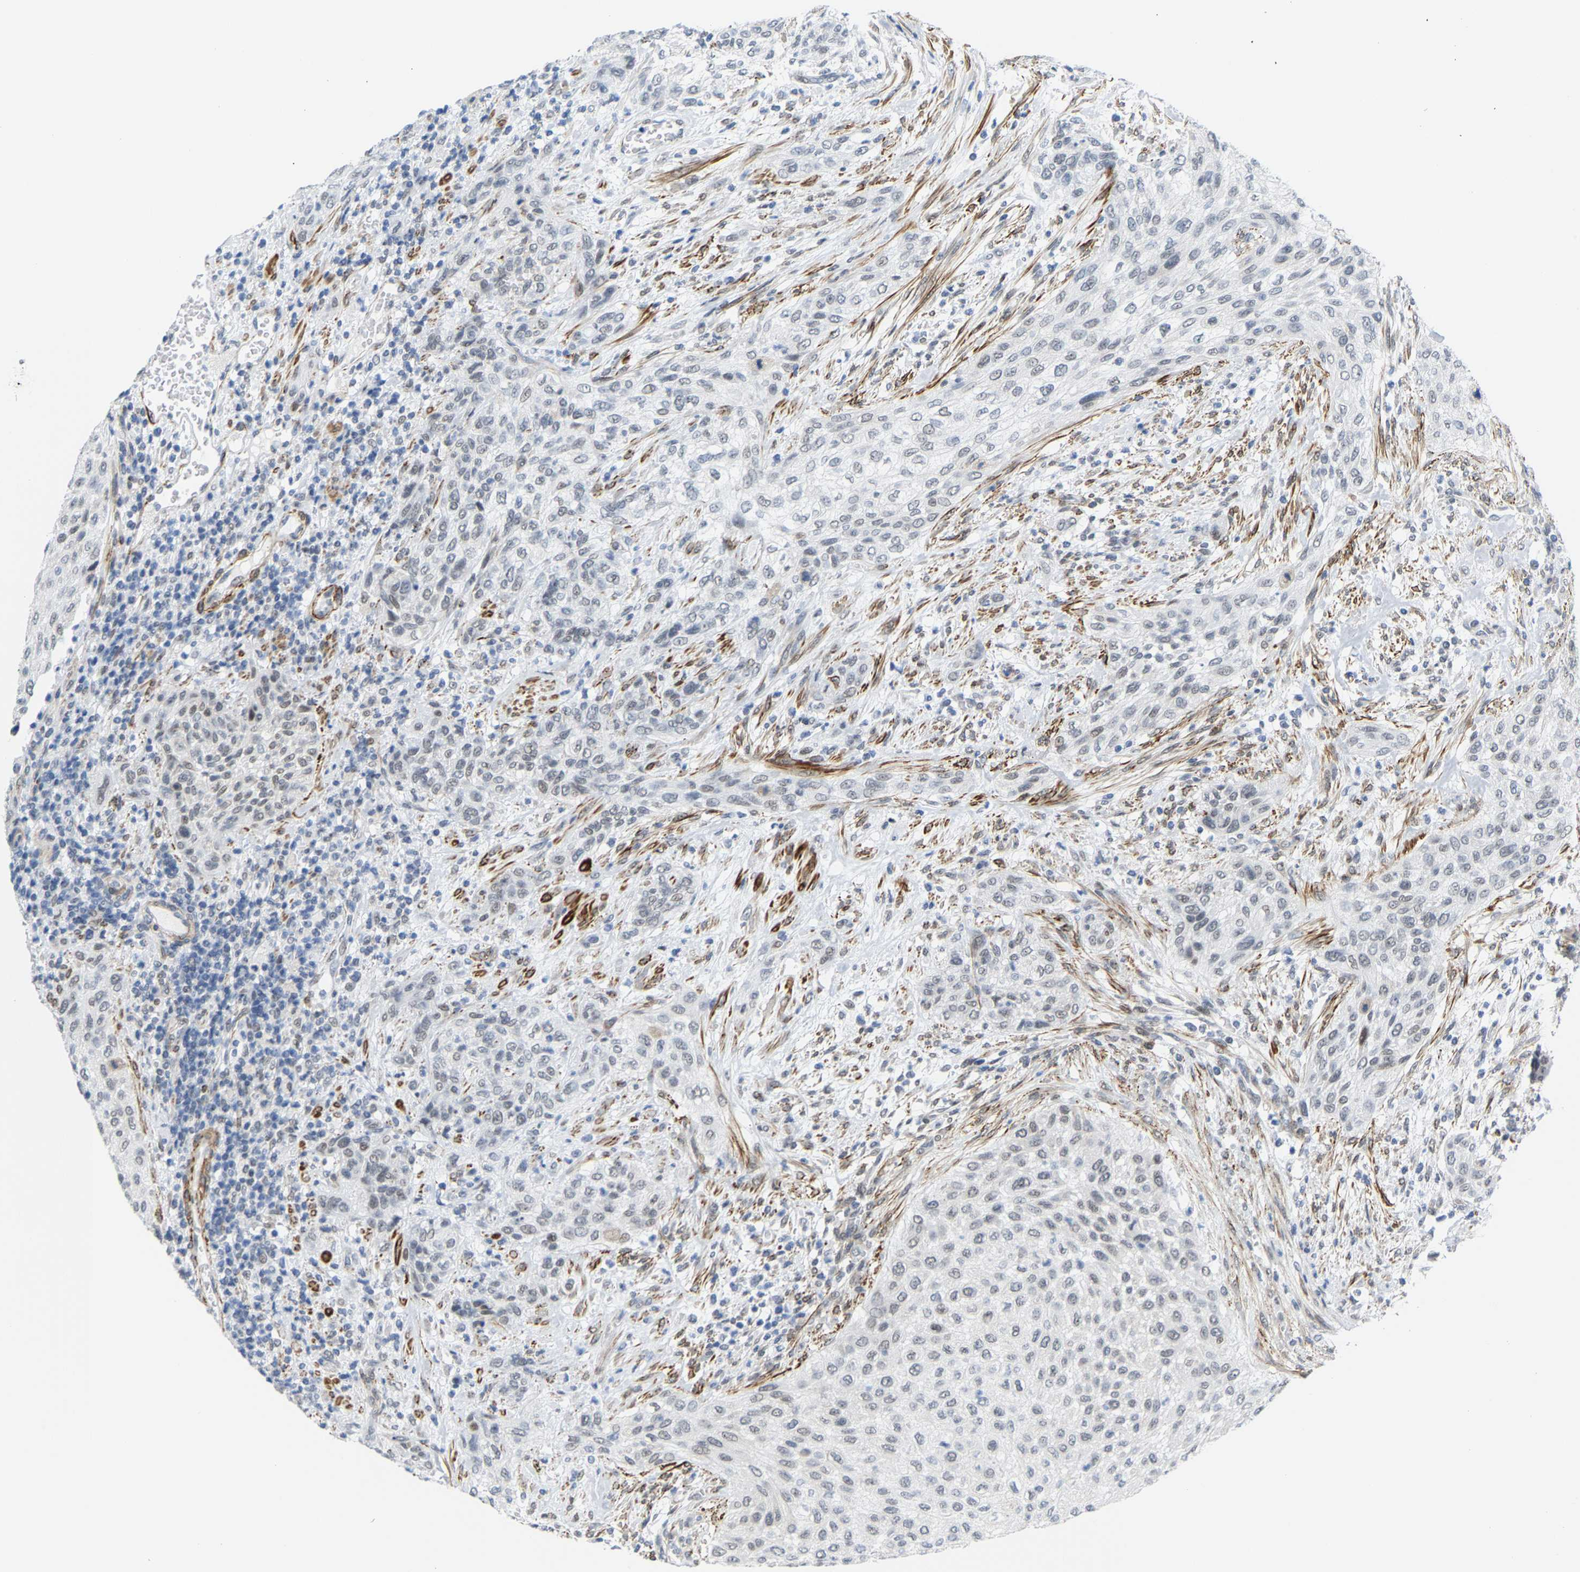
{"staining": {"intensity": "weak", "quantity": "25%-75%", "location": "nuclear"}, "tissue": "urothelial cancer", "cell_type": "Tumor cells", "image_type": "cancer", "snomed": [{"axis": "morphology", "description": "Urothelial carcinoma, Low grade"}, {"axis": "morphology", "description": "Urothelial carcinoma, High grade"}, {"axis": "topography", "description": "Urinary bladder"}], "caption": "Brown immunohistochemical staining in urothelial cancer demonstrates weak nuclear staining in approximately 25%-75% of tumor cells.", "gene": "FAM180A", "patient": {"sex": "male", "age": 35}}